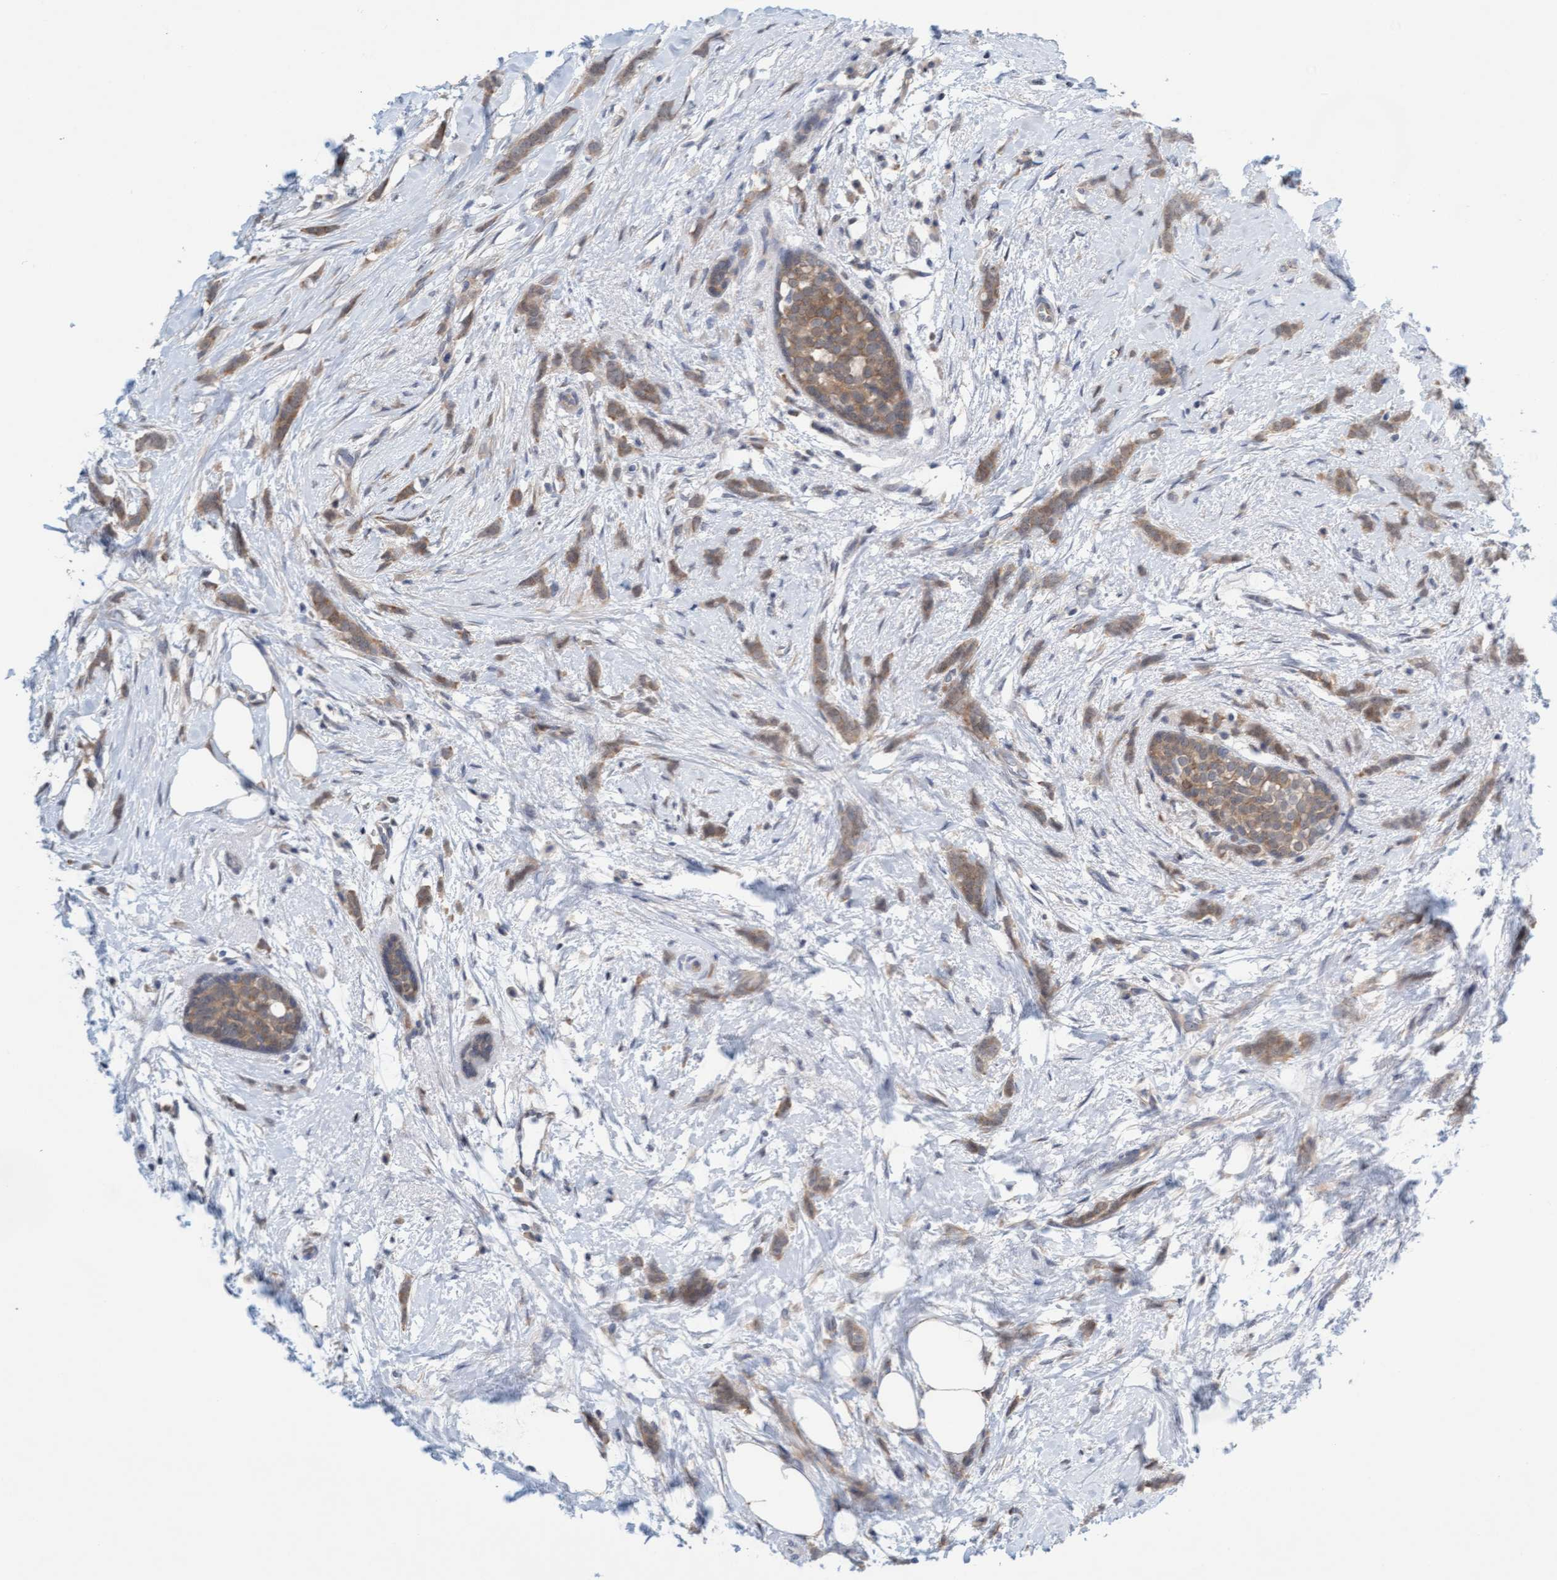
{"staining": {"intensity": "moderate", "quantity": ">75%", "location": "cytoplasmic/membranous"}, "tissue": "breast cancer", "cell_type": "Tumor cells", "image_type": "cancer", "snomed": [{"axis": "morphology", "description": "Lobular carcinoma, in situ"}, {"axis": "morphology", "description": "Lobular carcinoma"}, {"axis": "topography", "description": "Breast"}], "caption": "Human breast cancer stained with a brown dye demonstrates moderate cytoplasmic/membranous positive expression in about >75% of tumor cells.", "gene": "AMZ2", "patient": {"sex": "female", "age": 41}}